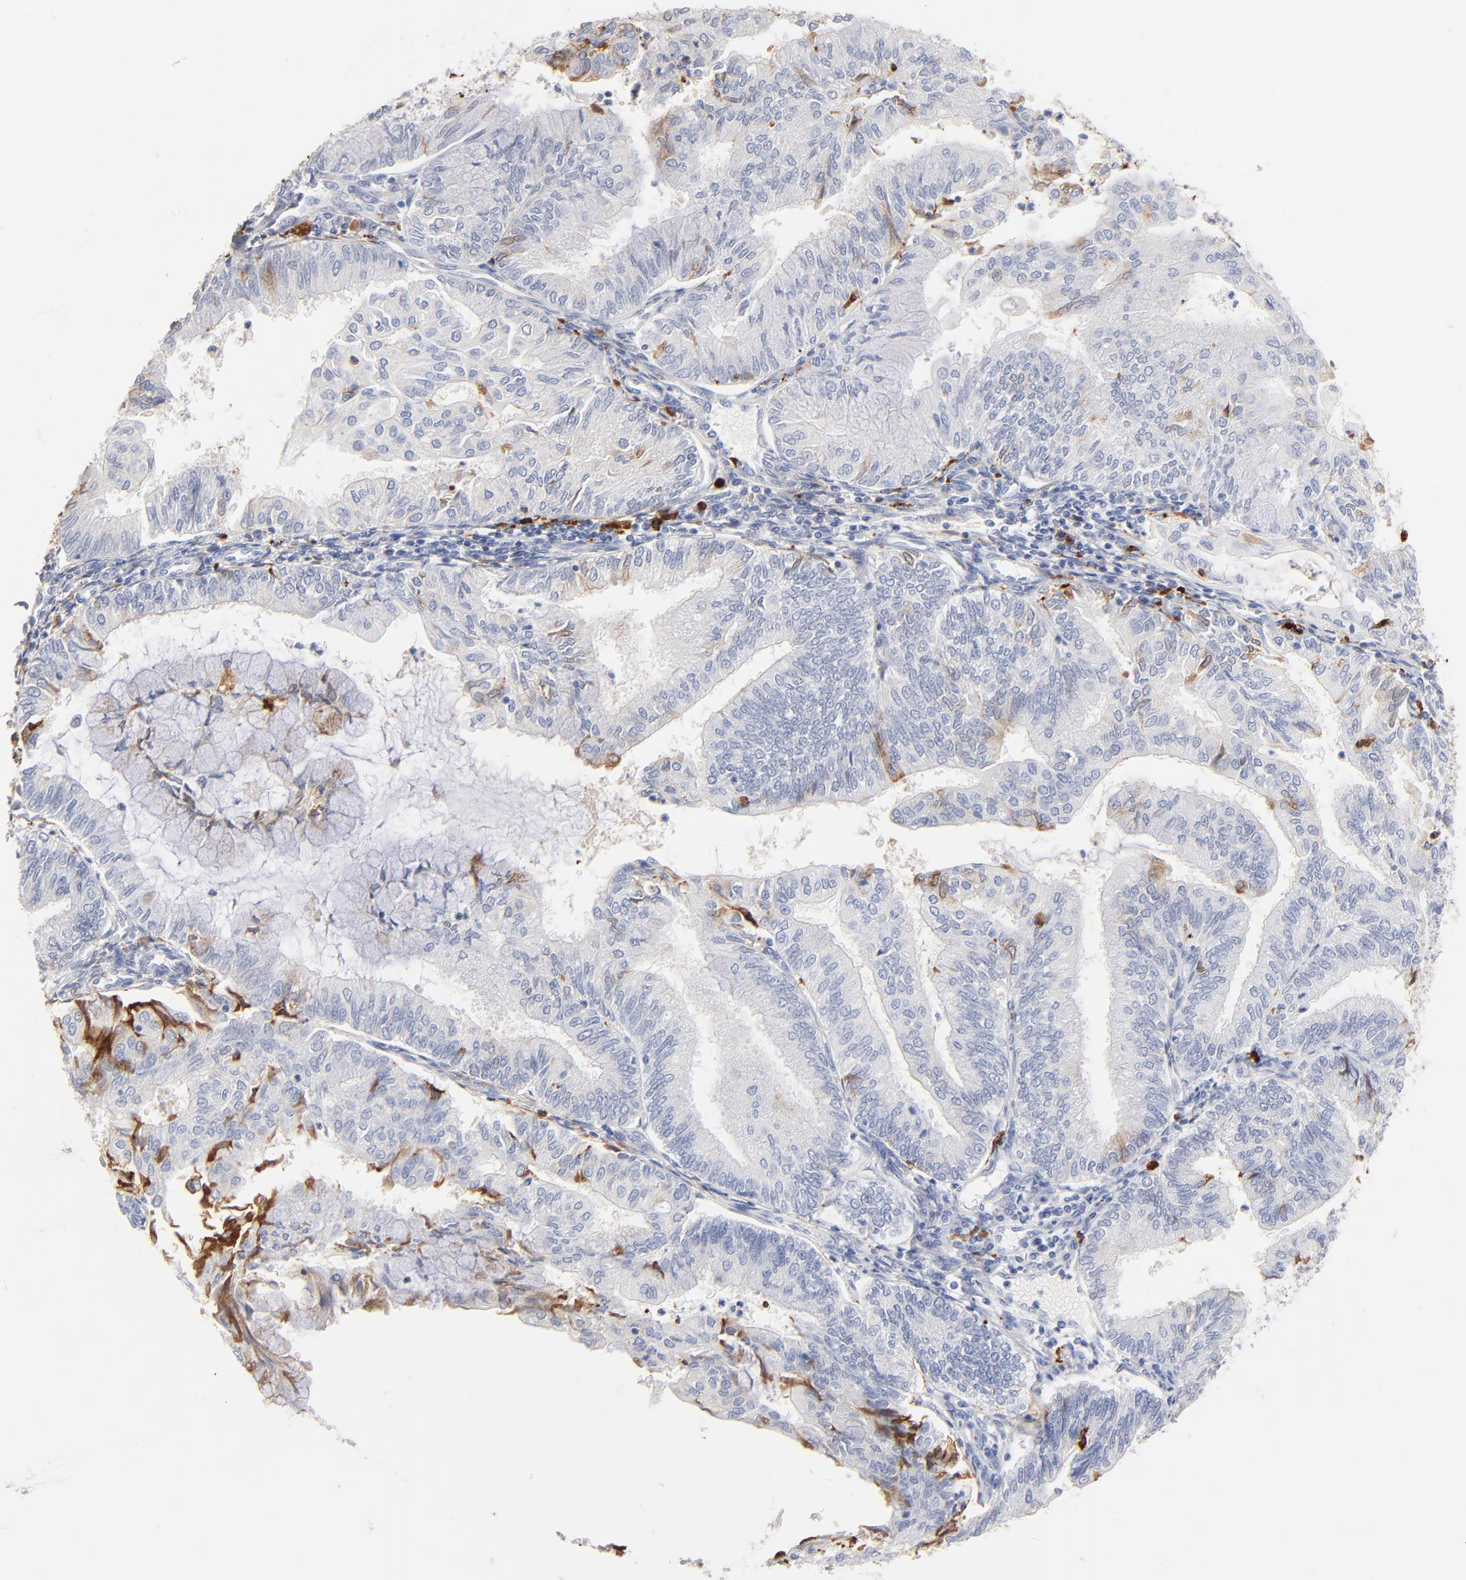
{"staining": {"intensity": "negative", "quantity": "none", "location": "none"}, "tissue": "endometrial cancer", "cell_type": "Tumor cells", "image_type": "cancer", "snomed": [{"axis": "morphology", "description": "Adenocarcinoma, NOS"}, {"axis": "topography", "description": "Endometrium"}], "caption": "High magnification brightfield microscopy of endometrial cancer (adenocarcinoma) stained with DAB (brown) and counterstained with hematoxylin (blue): tumor cells show no significant expression.", "gene": "APOH", "patient": {"sex": "female", "age": 59}}